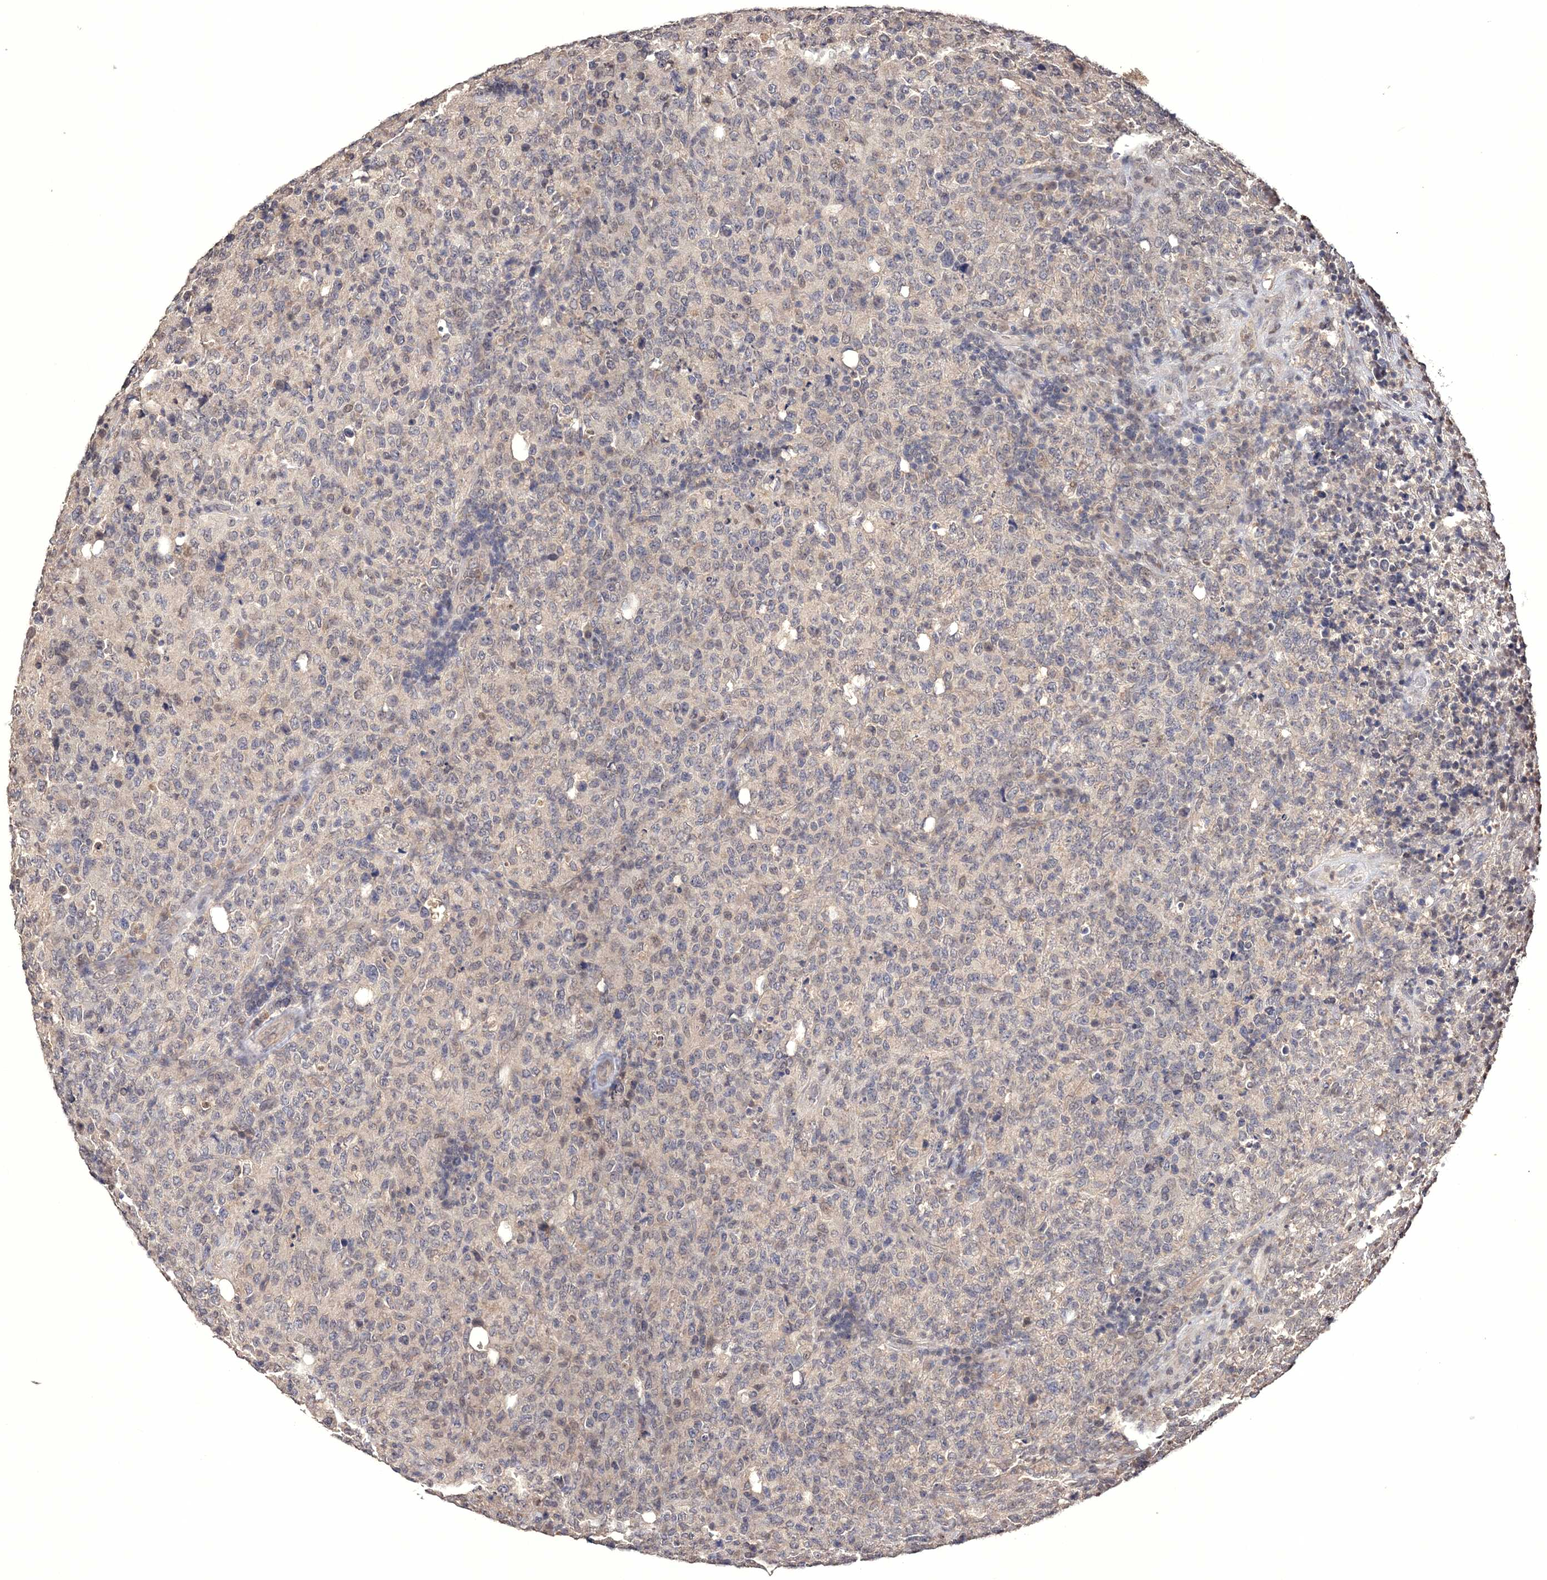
{"staining": {"intensity": "negative", "quantity": "none", "location": "none"}, "tissue": "lymphoma", "cell_type": "Tumor cells", "image_type": "cancer", "snomed": [{"axis": "morphology", "description": "Malignant lymphoma, non-Hodgkin's type, High grade"}, {"axis": "topography", "description": "Tonsil"}], "caption": "IHC micrograph of human lymphoma stained for a protein (brown), which demonstrates no positivity in tumor cells.", "gene": "GPN1", "patient": {"sex": "female", "age": 36}}